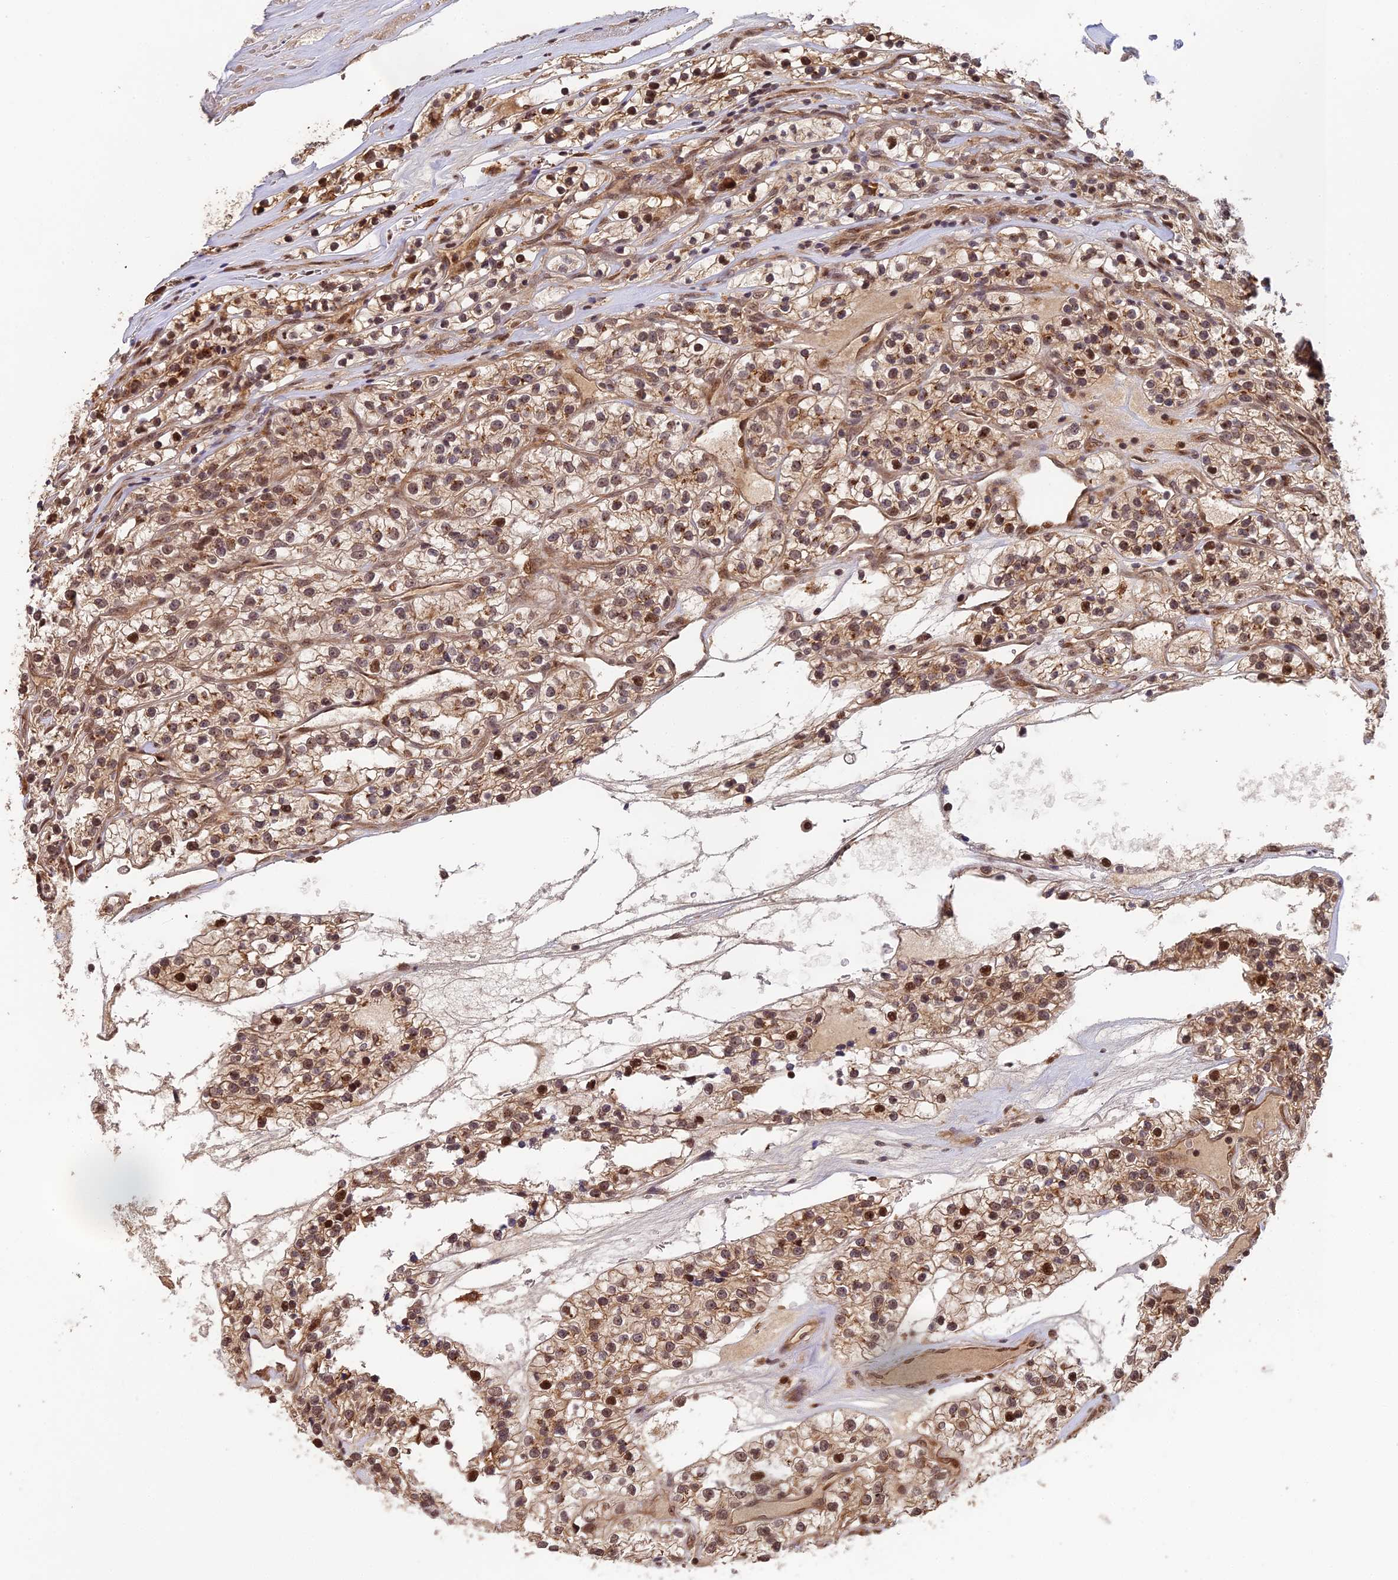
{"staining": {"intensity": "moderate", "quantity": ">75%", "location": "cytoplasmic/membranous,nuclear"}, "tissue": "renal cancer", "cell_type": "Tumor cells", "image_type": "cancer", "snomed": [{"axis": "morphology", "description": "Adenocarcinoma, NOS"}, {"axis": "topography", "description": "Kidney"}], "caption": "The immunohistochemical stain labels moderate cytoplasmic/membranous and nuclear staining in tumor cells of adenocarcinoma (renal) tissue.", "gene": "OSBPL1A", "patient": {"sex": "female", "age": 57}}